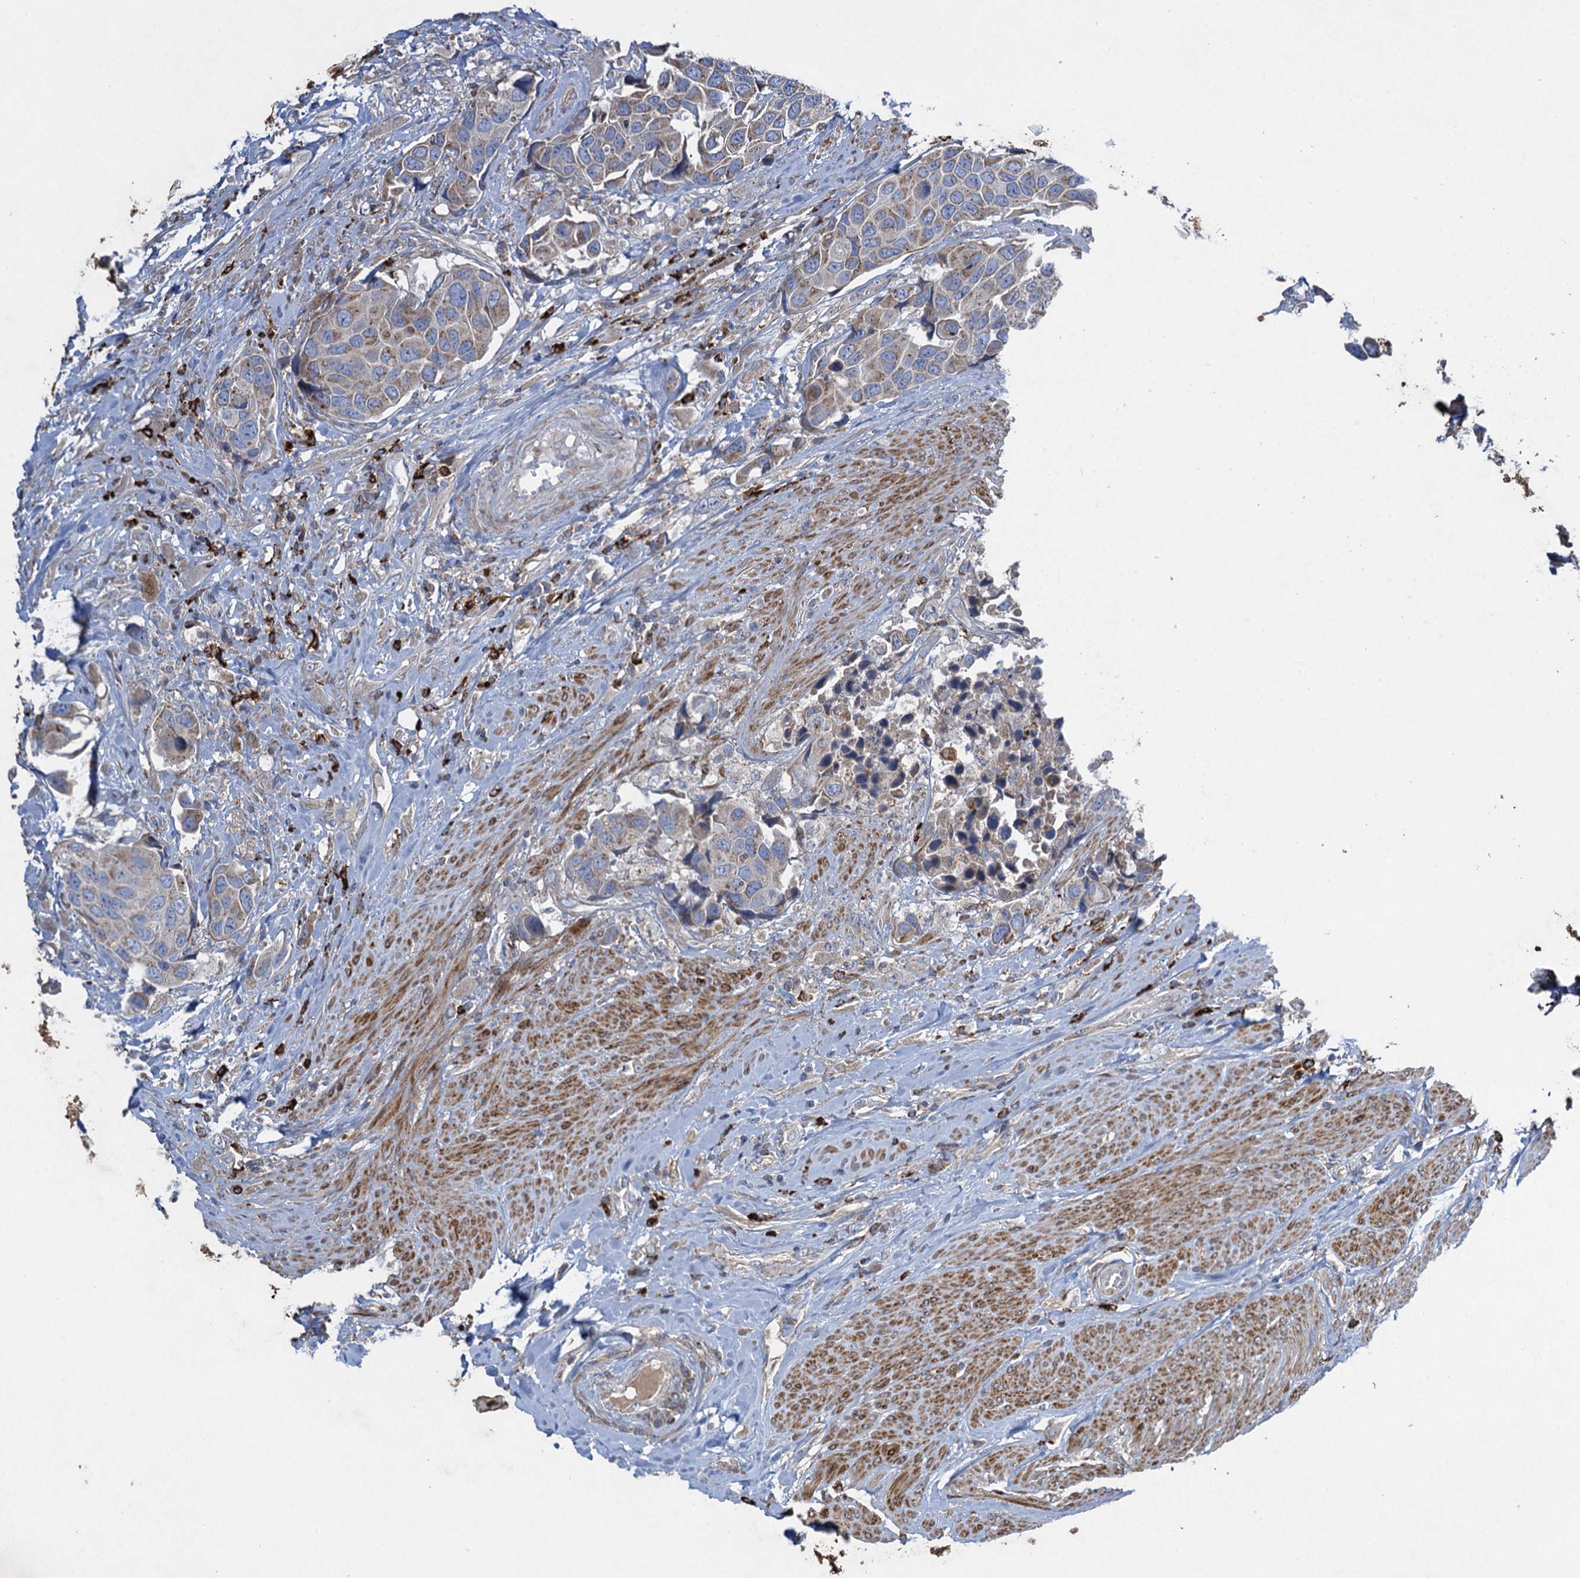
{"staining": {"intensity": "weak", "quantity": "<25%", "location": "cytoplasmic/membranous"}, "tissue": "urothelial cancer", "cell_type": "Tumor cells", "image_type": "cancer", "snomed": [{"axis": "morphology", "description": "Urothelial carcinoma, High grade"}, {"axis": "topography", "description": "Urinary bladder"}], "caption": "Immunohistochemical staining of urothelial cancer shows no significant expression in tumor cells. The staining is performed using DAB (3,3'-diaminobenzidine) brown chromogen with nuclei counter-stained in using hematoxylin.", "gene": "TXNDC11", "patient": {"sex": "male", "age": 74}}